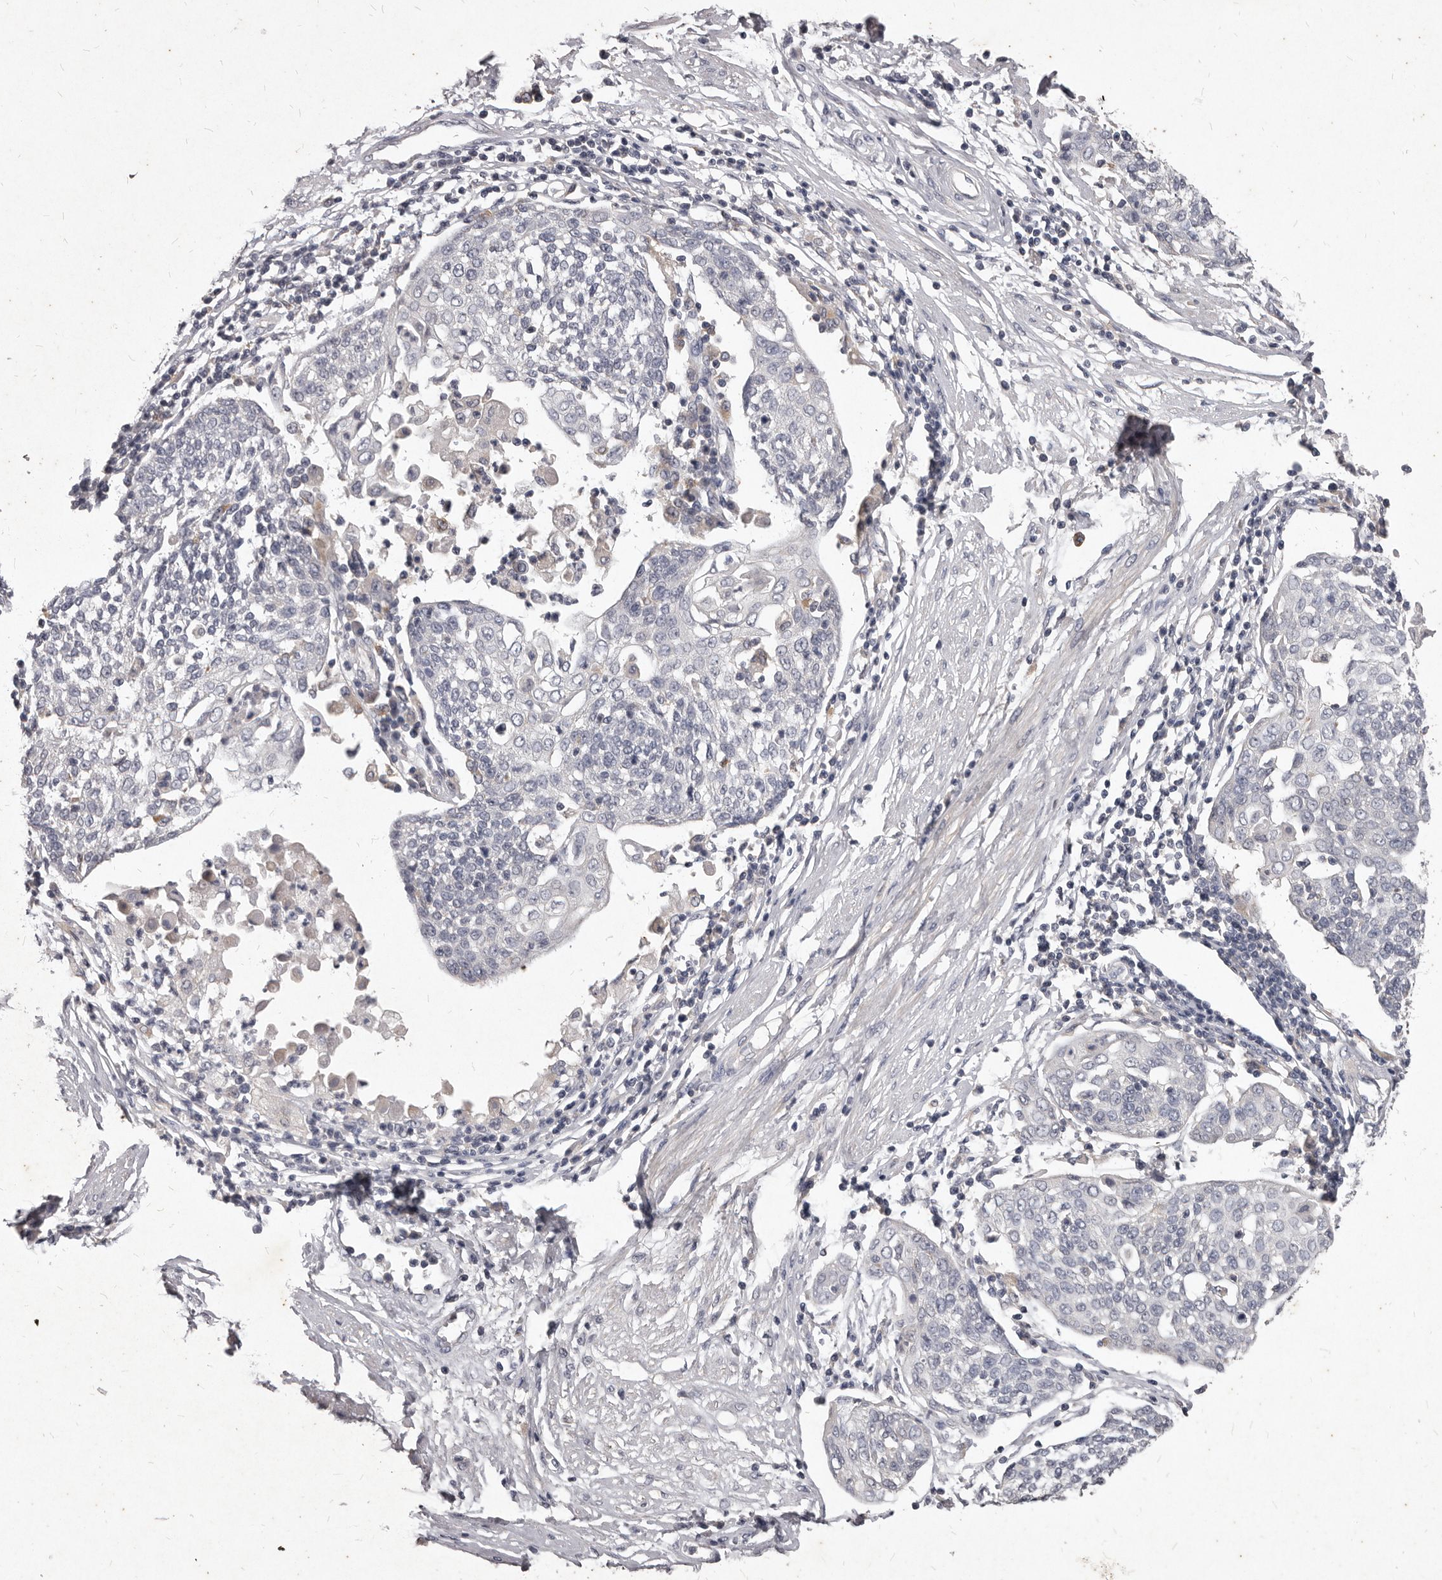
{"staining": {"intensity": "negative", "quantity": "none", "location": "none"}, "tissue": "cervical cancer", "cell_type": "Tumor cells", "image_type": "cancer", "snomed": [{"axis": "morphology", "description": "Squamous cell carcinoma, NOS"}, {"axis": "topography", "description": "Cervix"}], "caption": "The micrograph displays no significant staining in tumor cells of cervical cancer.", "gene": "GPRC5C", "patient": {"sex": "female", "age": 34}}